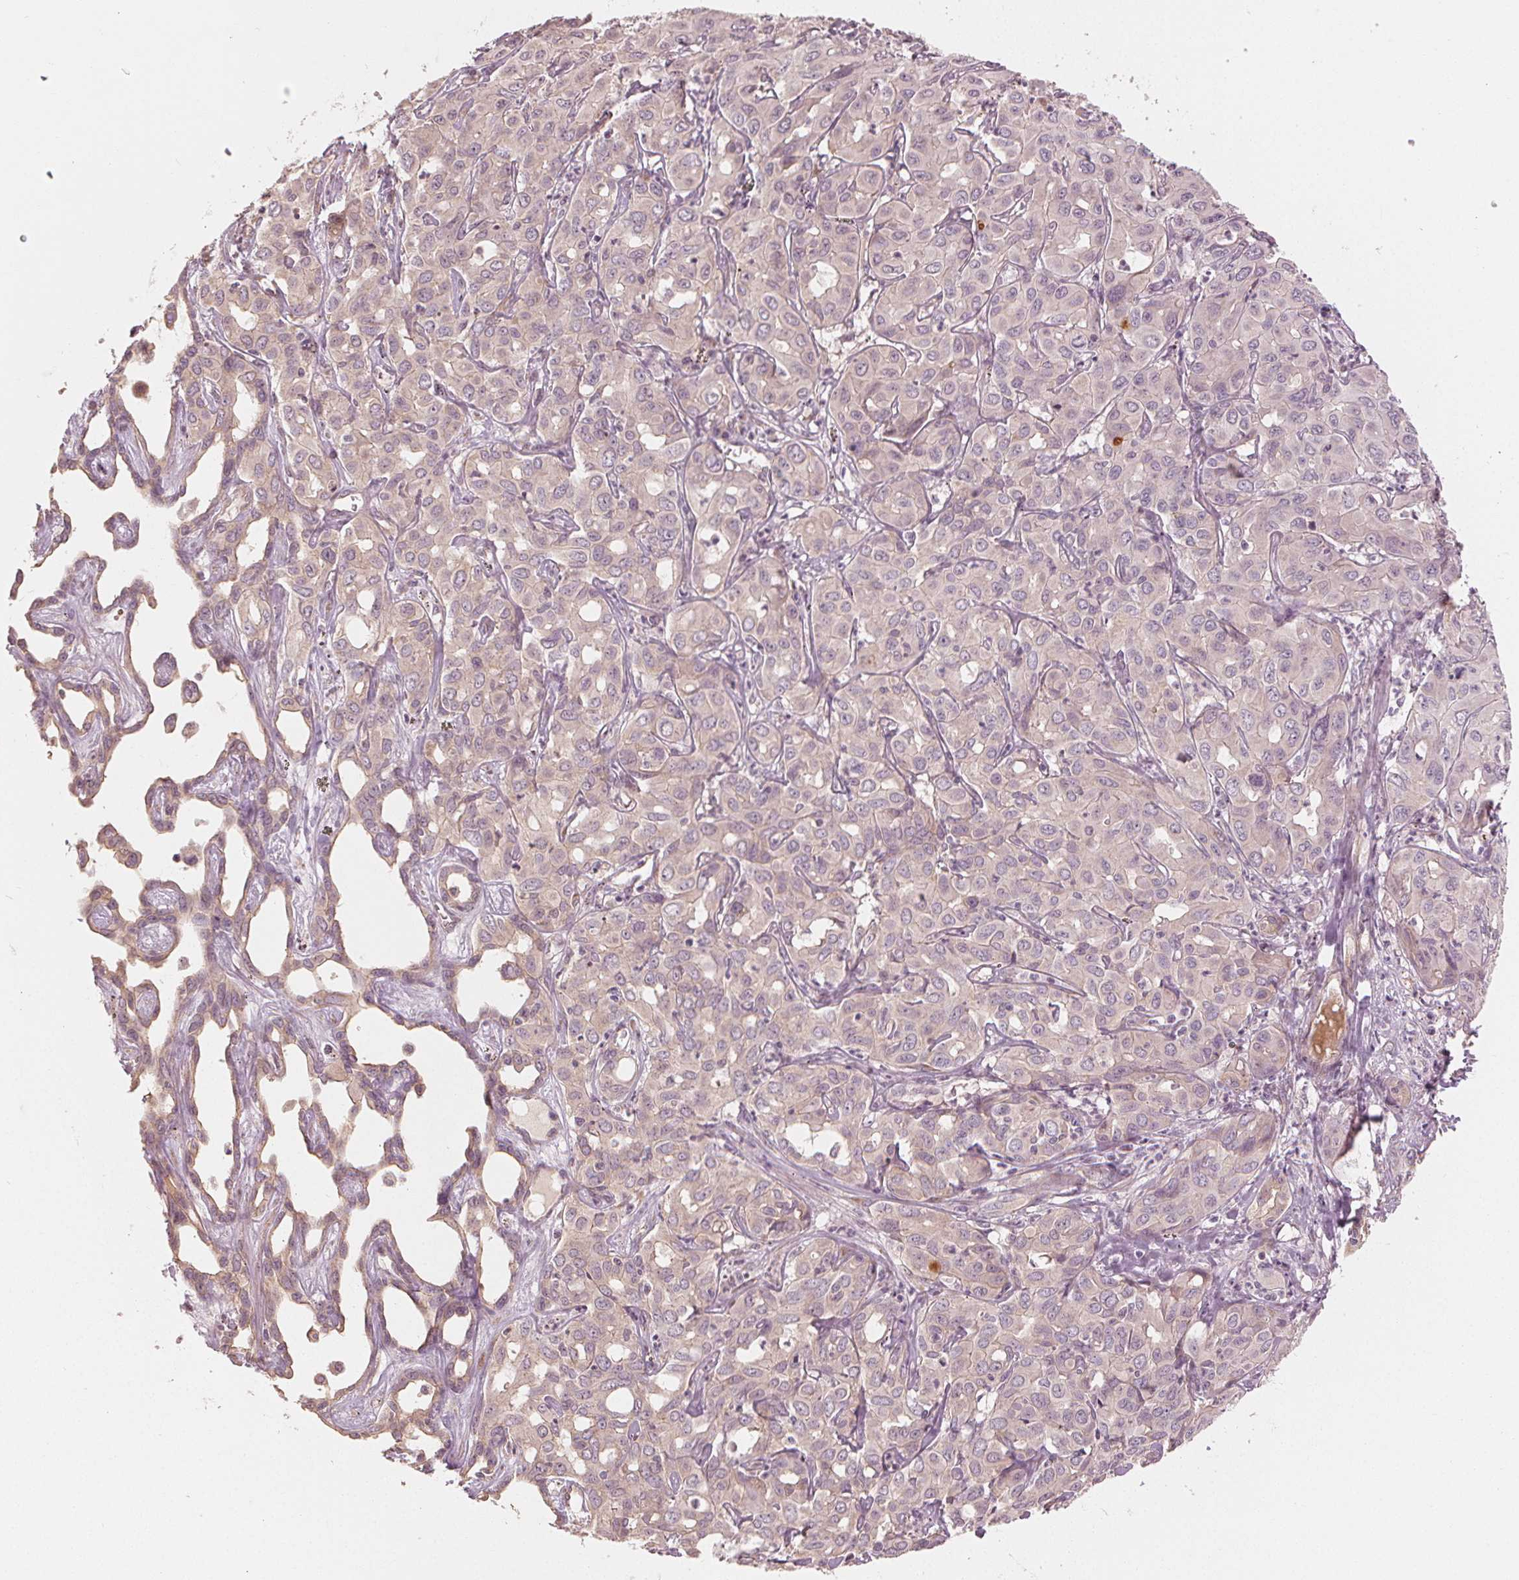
{"staining": {"intensity": "negative", "quantity": "none", "location": "none"}, "tissue": "liver cancer", "cell_type": "Tumor cells", "image_type": "cancer", "snomed": [{"axis": "morphology", "description": "Cholangiocarcinoma"}, {"axis": "topography", "description": "Liver"}], "caption": "Cholangiocarcinoma (liver) was stained to show a protein in brown. There is no significant staining in tumor cells.", "gene": "CLBA1", "patient": {"sex": "female", "age": 60}}